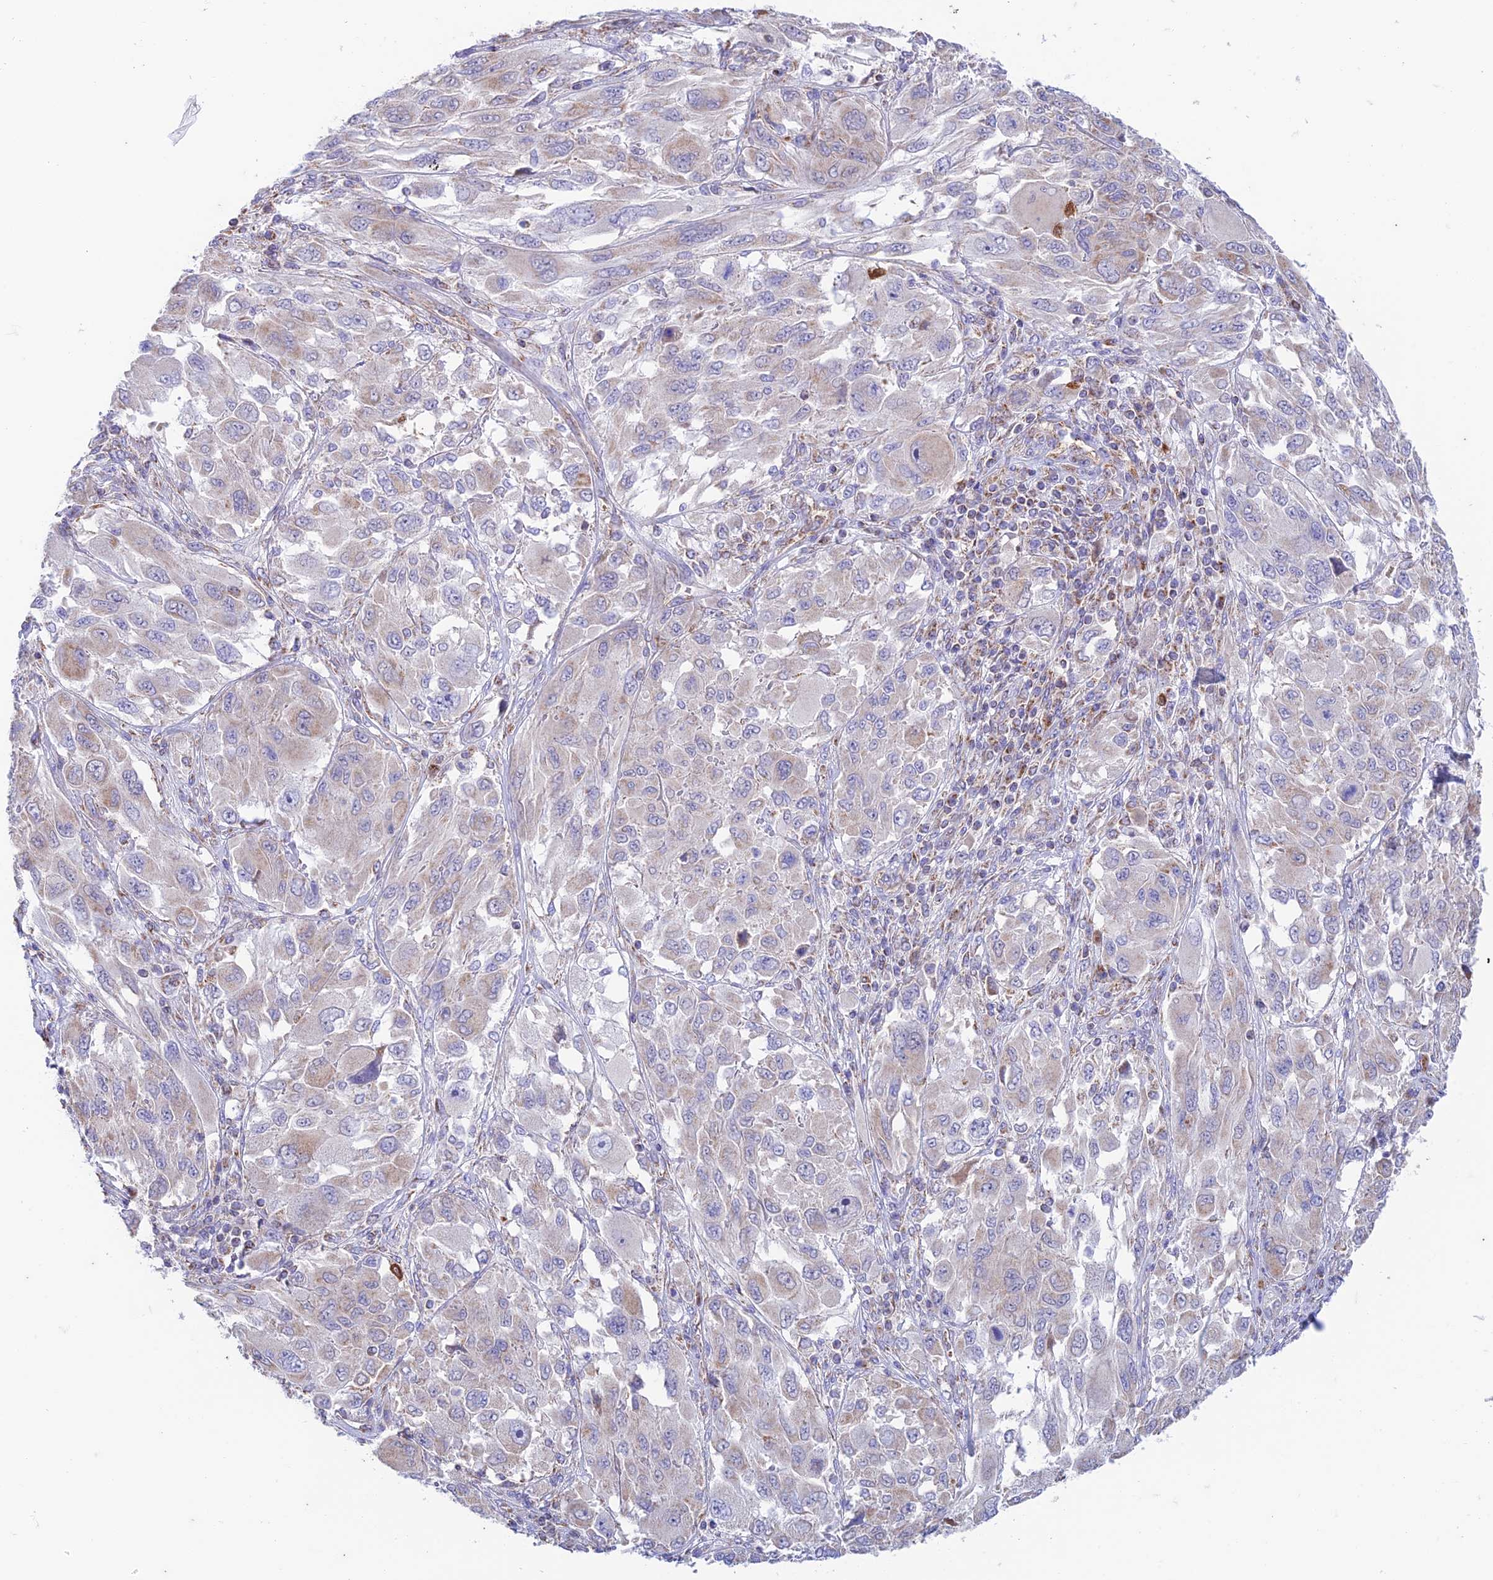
{"staining": {"intensity": "weak", "quantity": "<25%", "location": "cytoplasmic/membranous"}, "tissue": "melanoma", "cell_type": "Tumor cells", "image_type": "cancer", "snomed": [{"axis": "morphology", "description": "Malignant melanoma, NOS"}, {"axis": "topography", "description": "Skin"}], "caption": "Tumor cells show no significant protein staining in melanoma. Brightfield microscopy of IHC stained with DAB (brown) and hematoxylin (blue), captured at high magnification.", "gene": "ZNF181", "patient": {"sex": "female", "age": 91}}